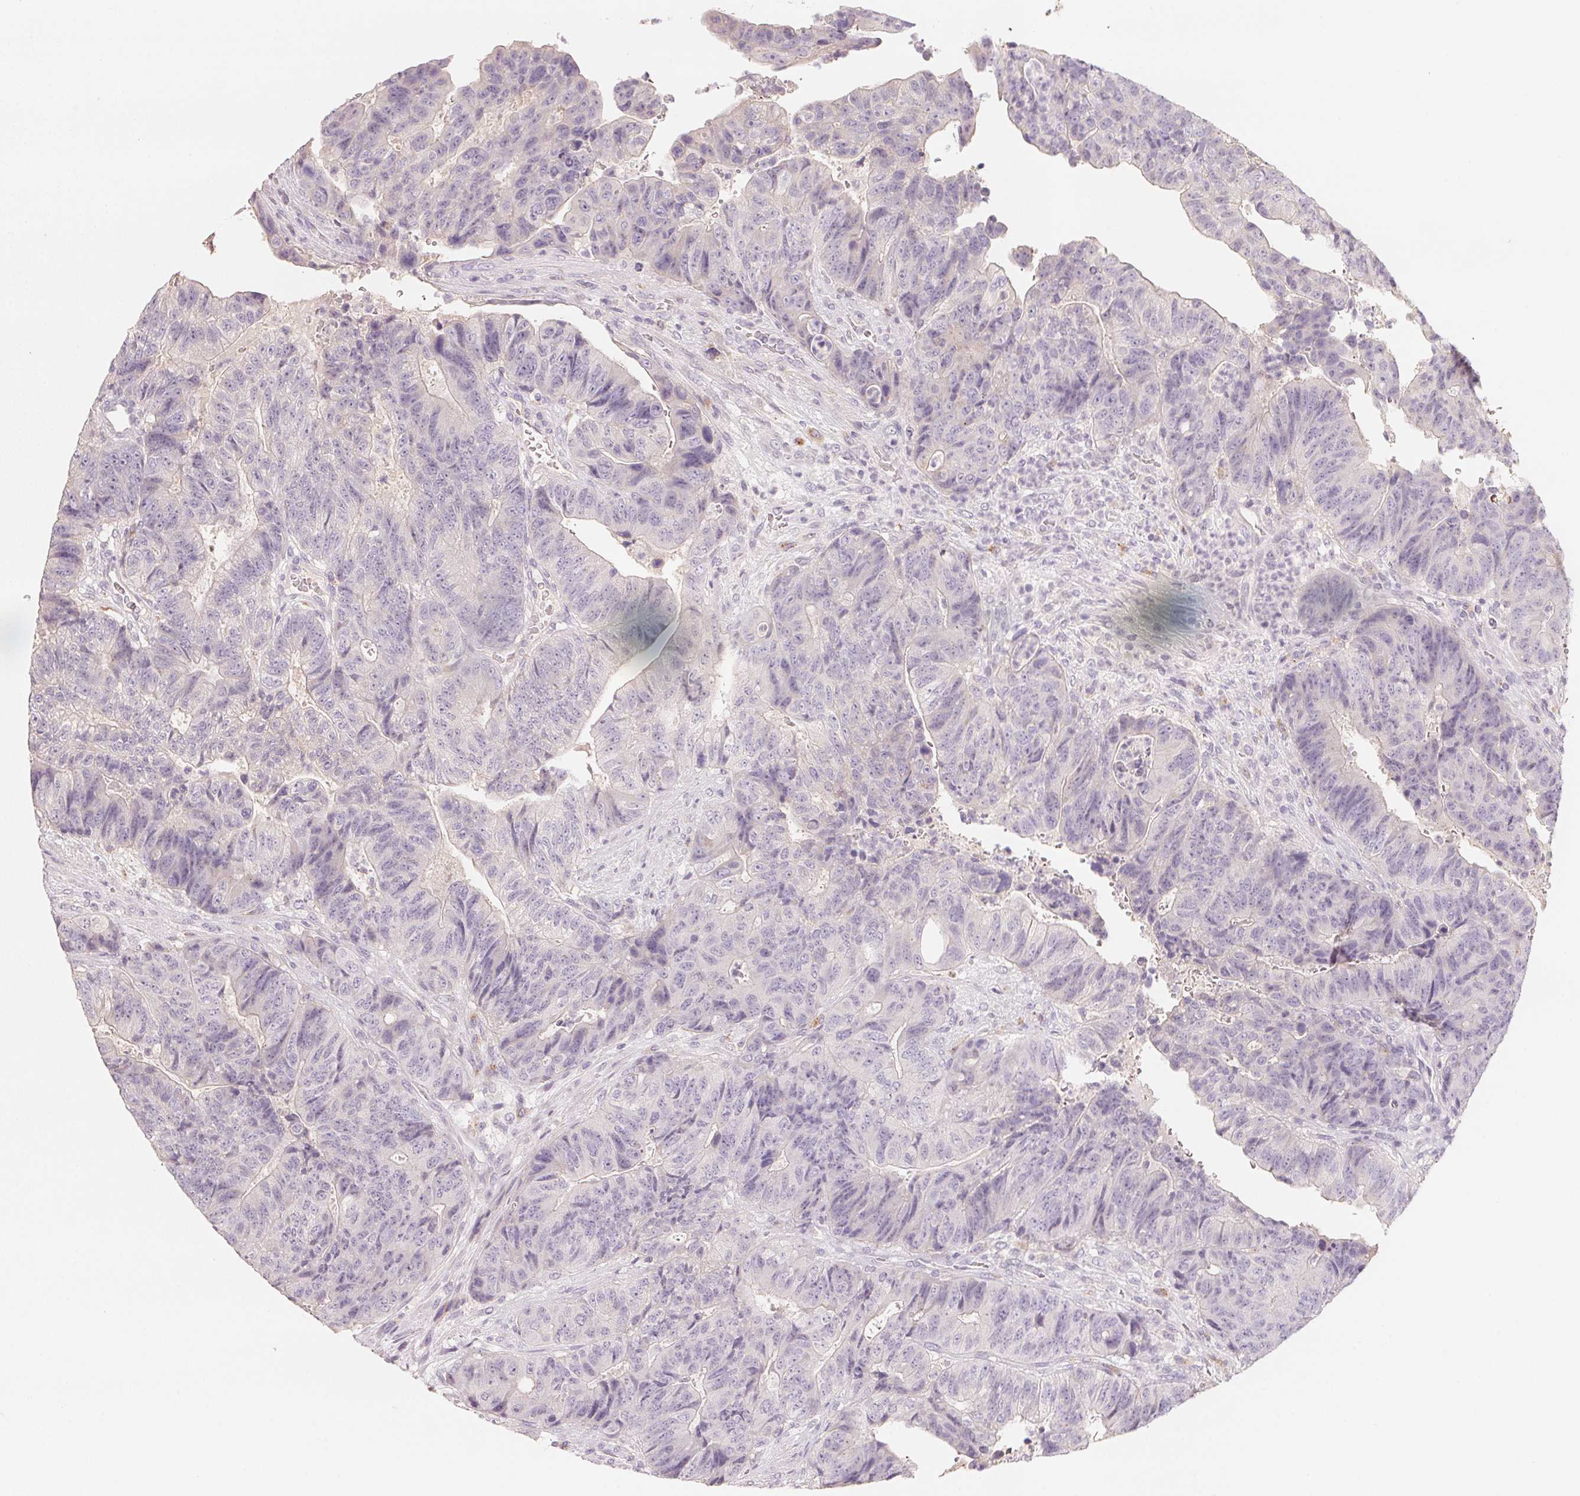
{"staining": {"intensity": "negative", "quantity": "none", "location": "none"}, "tissue": "colorectal cancer", "cell_type": "Tumor cells", "image_type": "cancer", "snomed": [{"axis": "morphology", "description": "Normal tissue, NOS"}, {"axis": "morphology", "description": "Adenocarcinoma, NOS"}, {"axis": "topography", "description": "Colon"}], "caption": "Colorectal cancer (adenocarcinoma) was stained to show a protein in brown. There is no significant expression in tumor cells.", "gene": "TREH", "patient": {"sex": "female", "age": 48}}